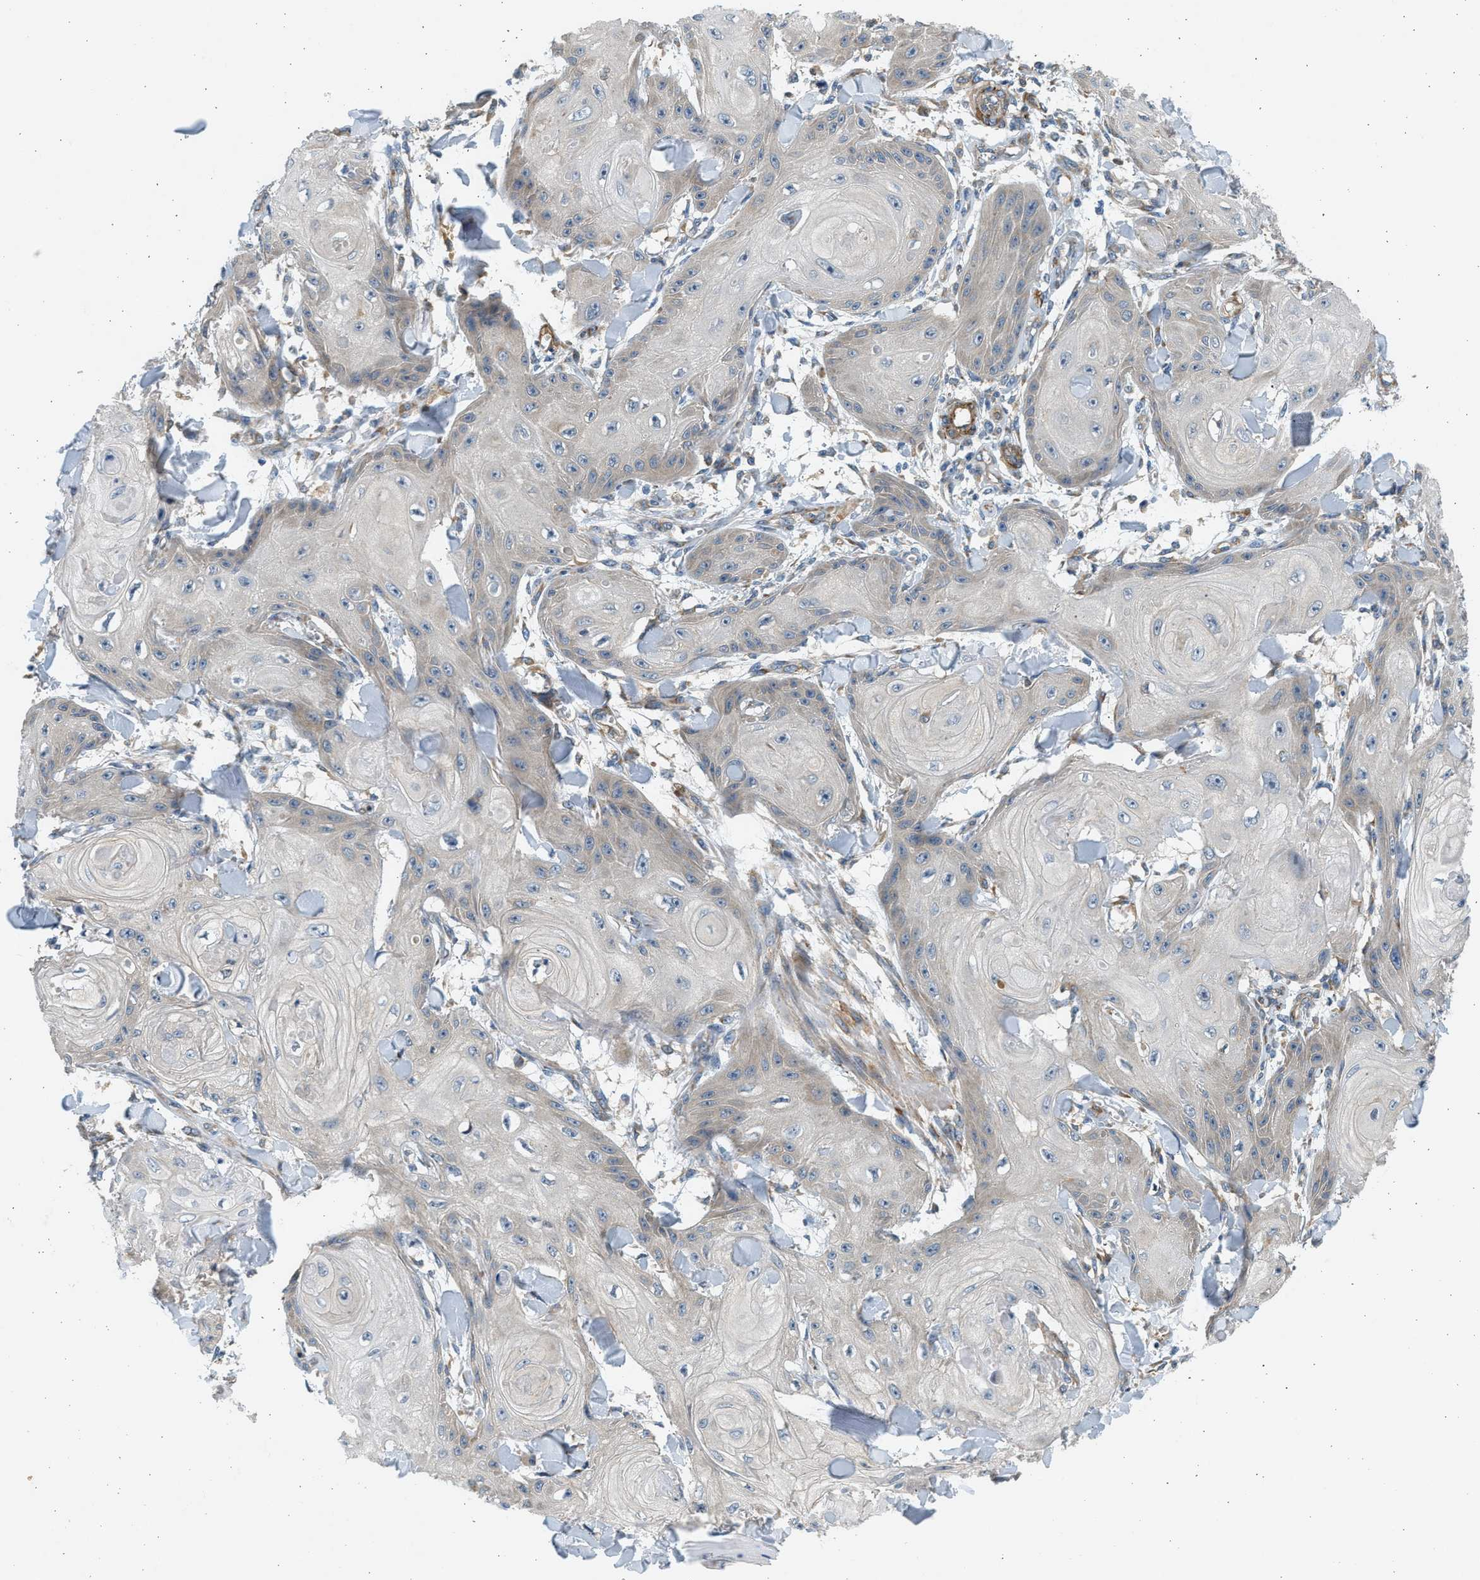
{"staining": {"intensity": "negative", "quantity": "none", "location": "none"}, "tissue": "skin cancer", "cell_type": "Tumor cells", "image_type": "cancer", "snomed": [{"axis": "morphology", "description": "Squamous cell carcinoma, NOS"}, {"axis": "topography", "description": "Skin"}], "caption": "Human squamous cell carcinoma (skin) stained for a protein using IHC shows no staining in tumor cells.", "gene": "KDELR2", "patient": {"sex": "male", "age": 74}}